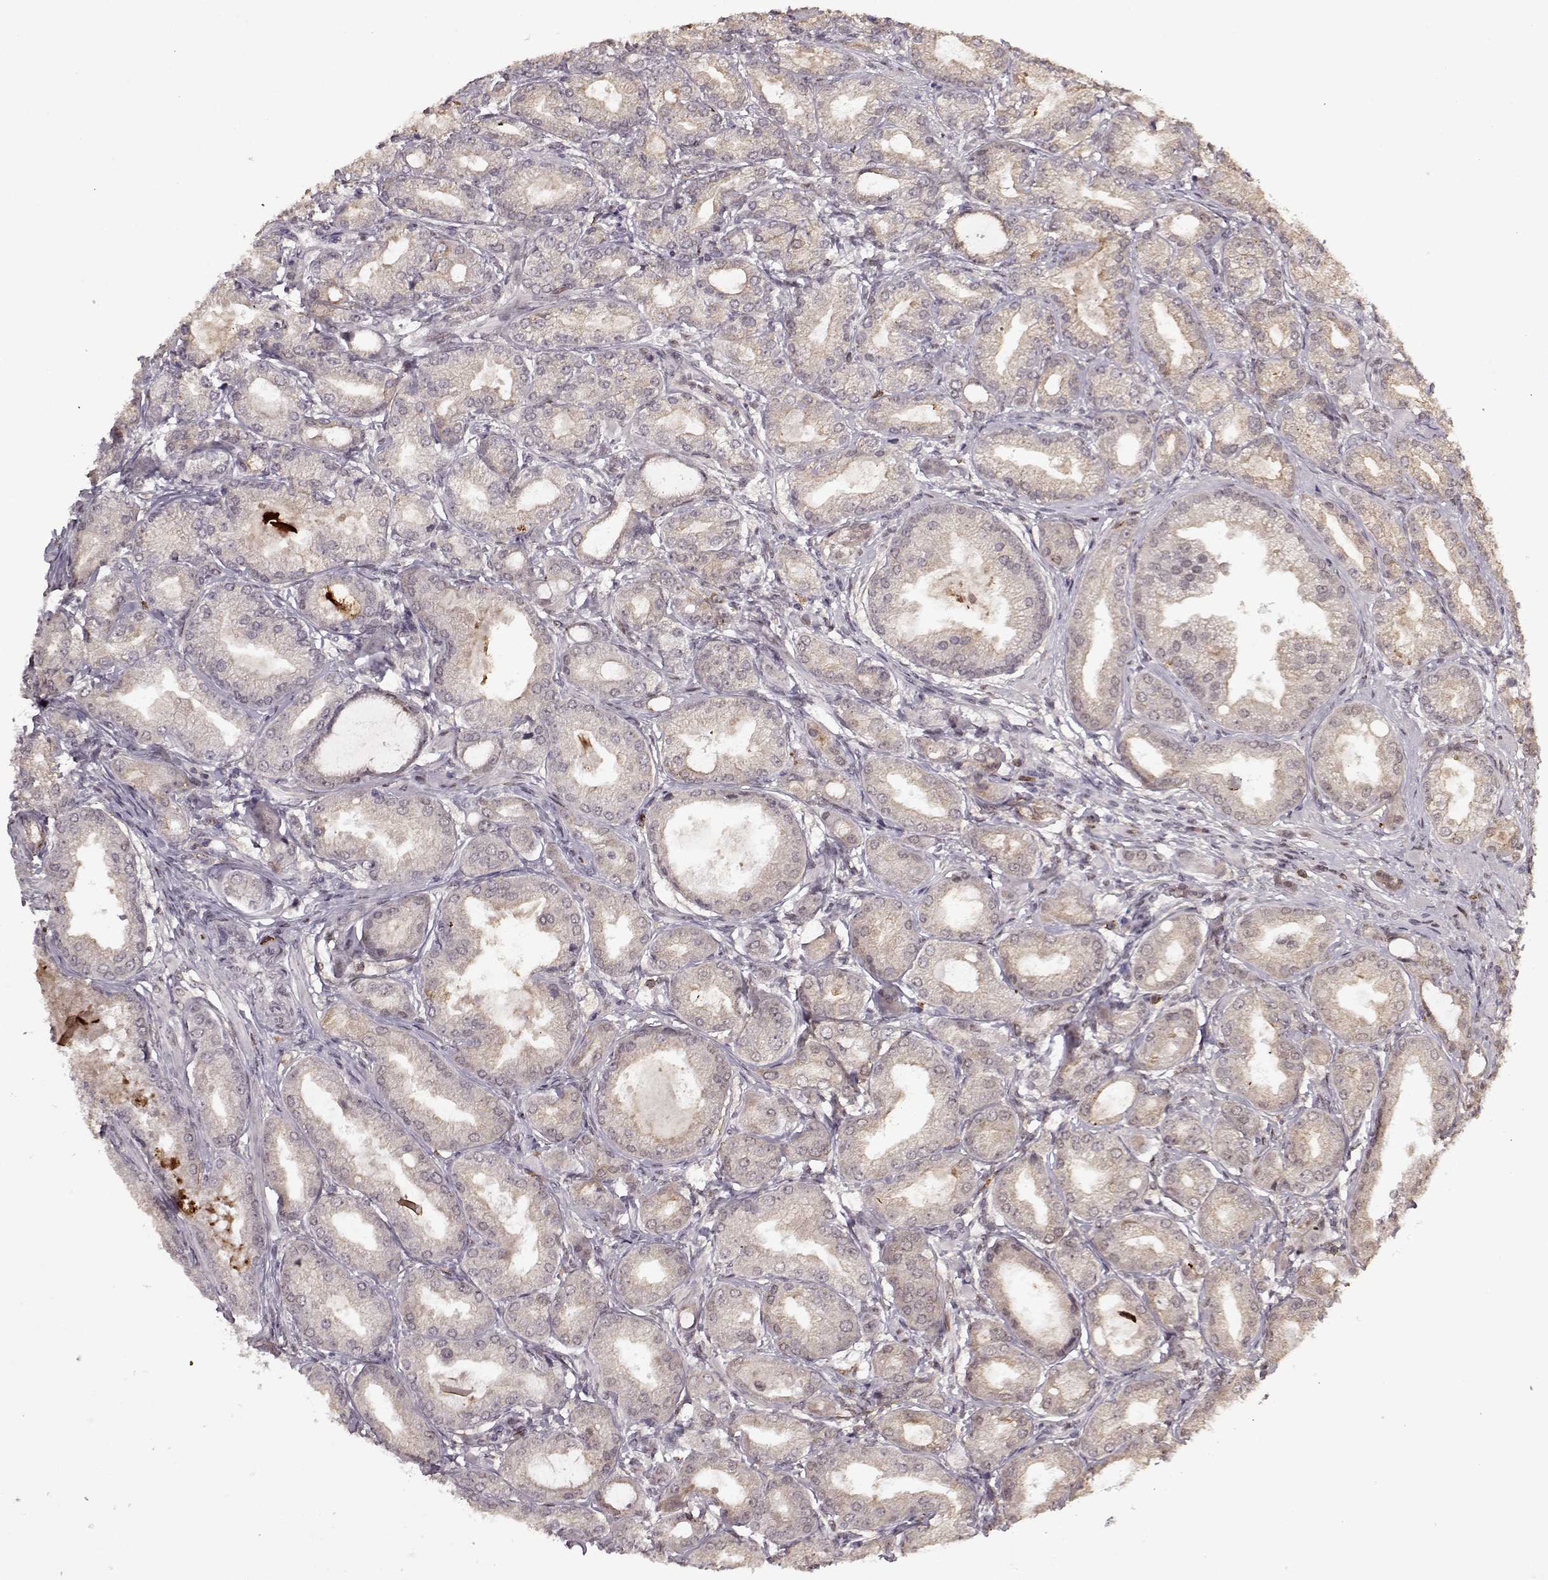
{"staining": {"intensity": "moderate", "quantity": "<25%", "location": "cytoplasmic/membranous"}, "tissue": "prostate cancer", "cell_type": "Tumor cells", "image_type": "cancer", "snomed": [{"axis": "morphology", "description": "Adenocarcinoma, NOS"}, {"axis": "topography", "description": "Prostate and seminal vesicle, NOS"}, {"axis": "topography", "description": "Prostate"}], "caption": "Prostate cancer stained with a protein marker exhibits moderate staining in tumor cells.", "gene": "DENND4B", "patient": {"sex": "male", "age": 77}}